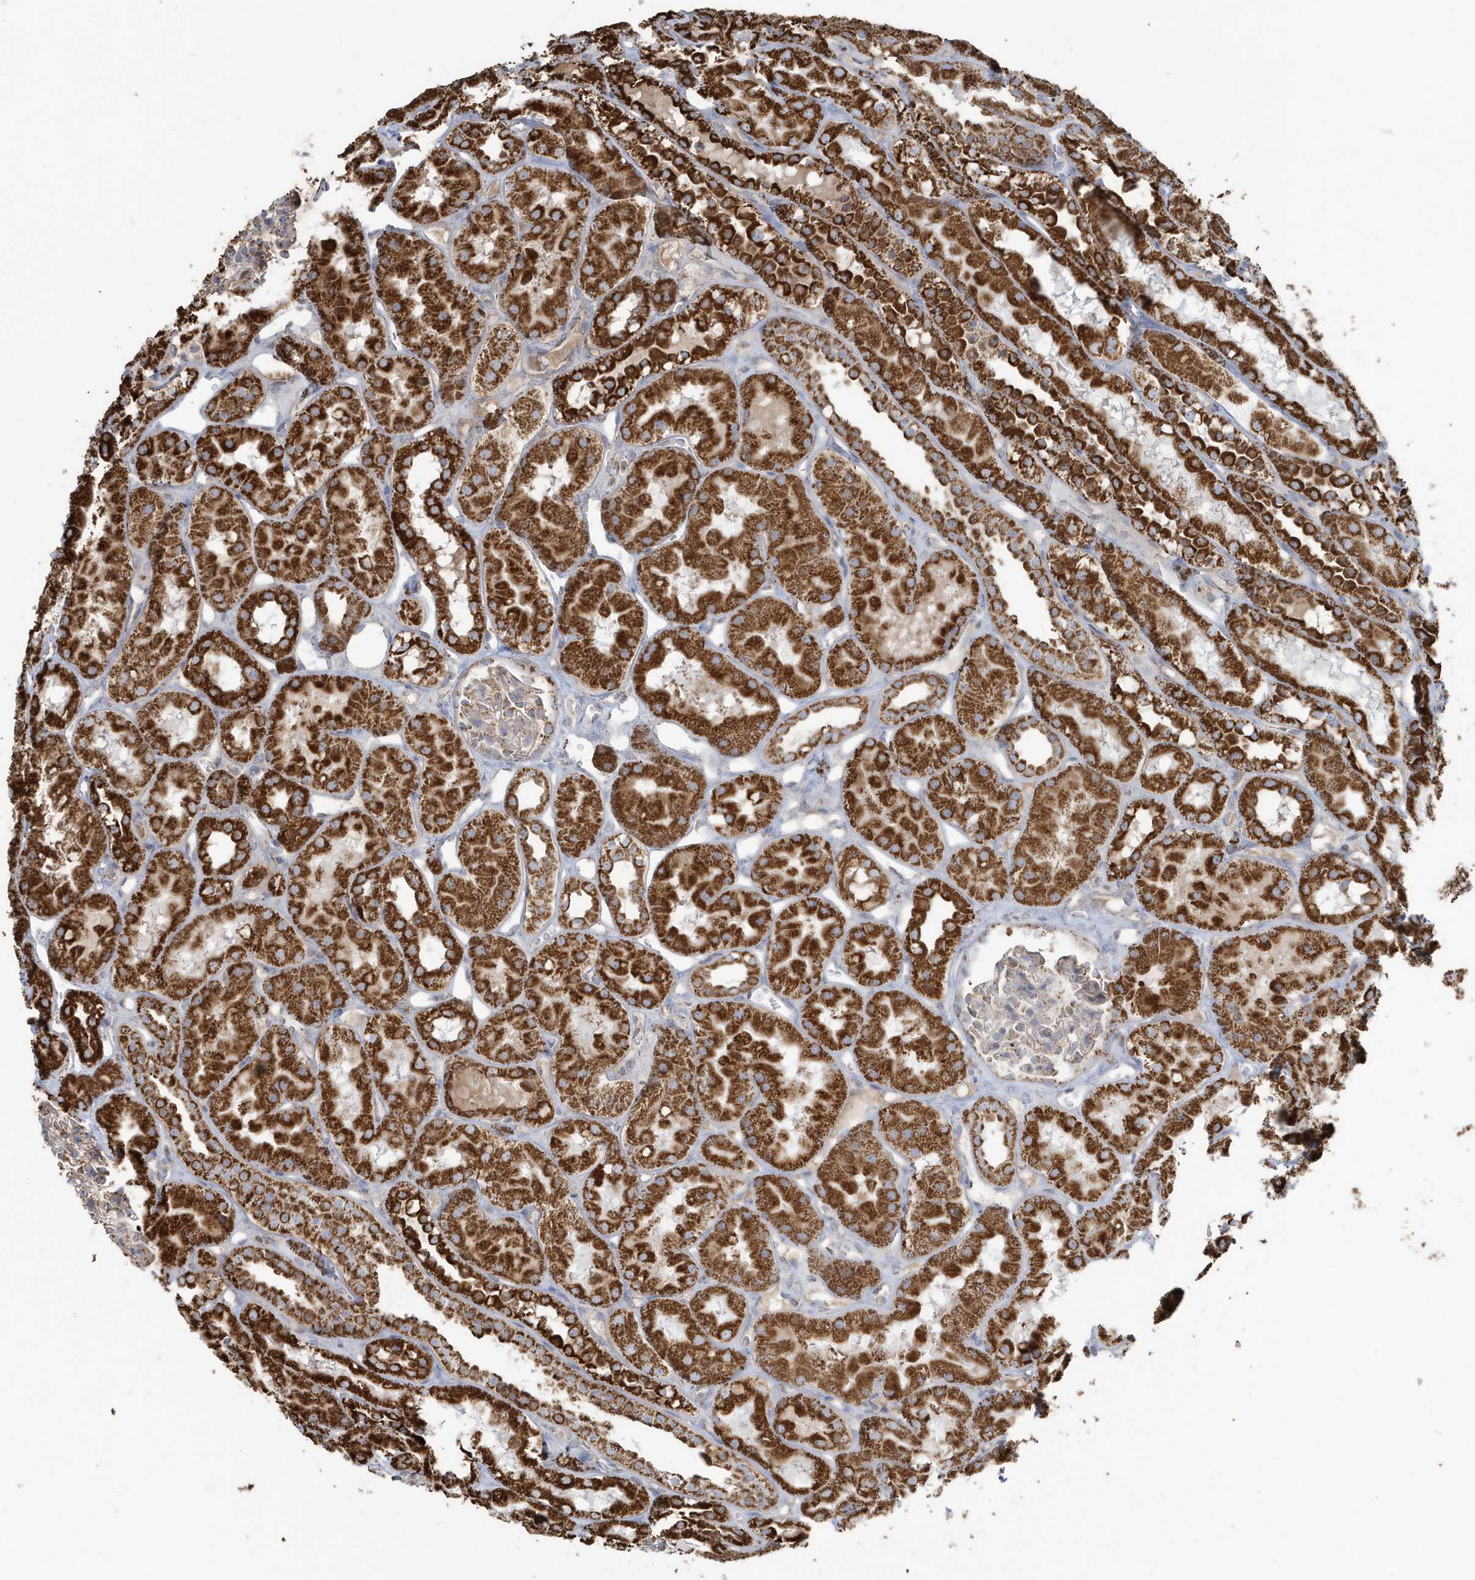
{"staining": {"intensity": "moderate", "quantity": "<25%", "location": "cytoplasmic/membranous"}, "tissue": "kidney", "cell_type": "Cells in glomeruli", "image_type": "normal", "snomed": [{"axis": "morphology", "description": "Normal tissue, NOS"}, {"axis": "topography", "description": "Kidney"}], "caption": "The micrograph displays immunohistochemical staining of benign kidney. There is moderate cytoplasmic/membranous staining is identified in approximately <25% of cells in glomeruli. Ihc stains the protein in brown and the nuclei are stained blue.", "gene": "RAB11FIP3", "patient": {"sex": "male", "age": 16}}